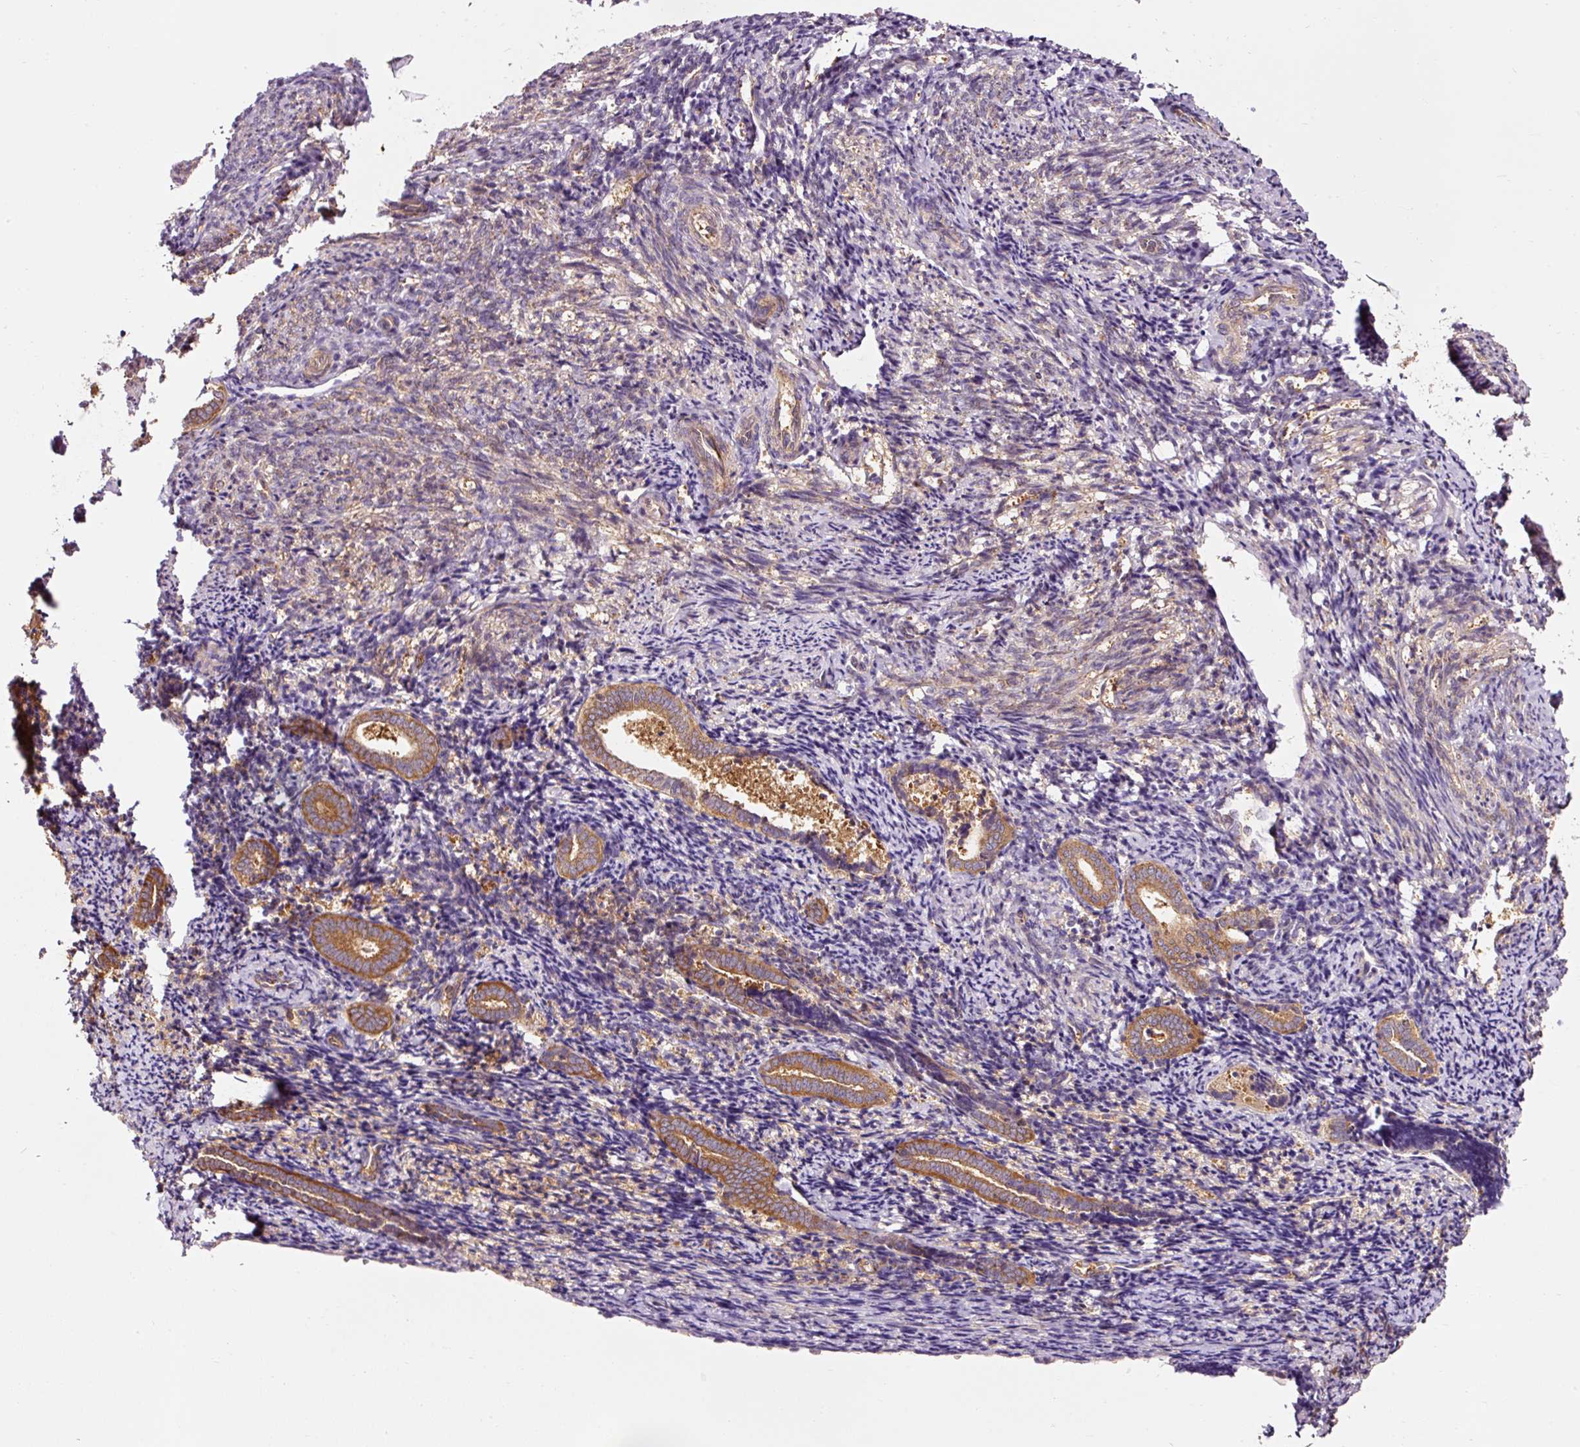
{"staining": {"intensity": "moderate", "quantity": ">75%", "location": "cytoplasmic/membranous"}, "tissue": "endometrium", "cell_type": "Cells in endometrial stroma", "image_type": "normal", "snomed": [{"axis": "morphology", "description": "Normal tissue, NOS"}, {"axis": "topography", "description": "Endometrium"}], "caption": "Endometrium stained with a brown dye shows moderate cytoplasmic/membranous positive staining in approximately >75% of cells in endometrial stroma.", "gene": "PDAP1", "patient": {"sex": "female", "age": 54}}